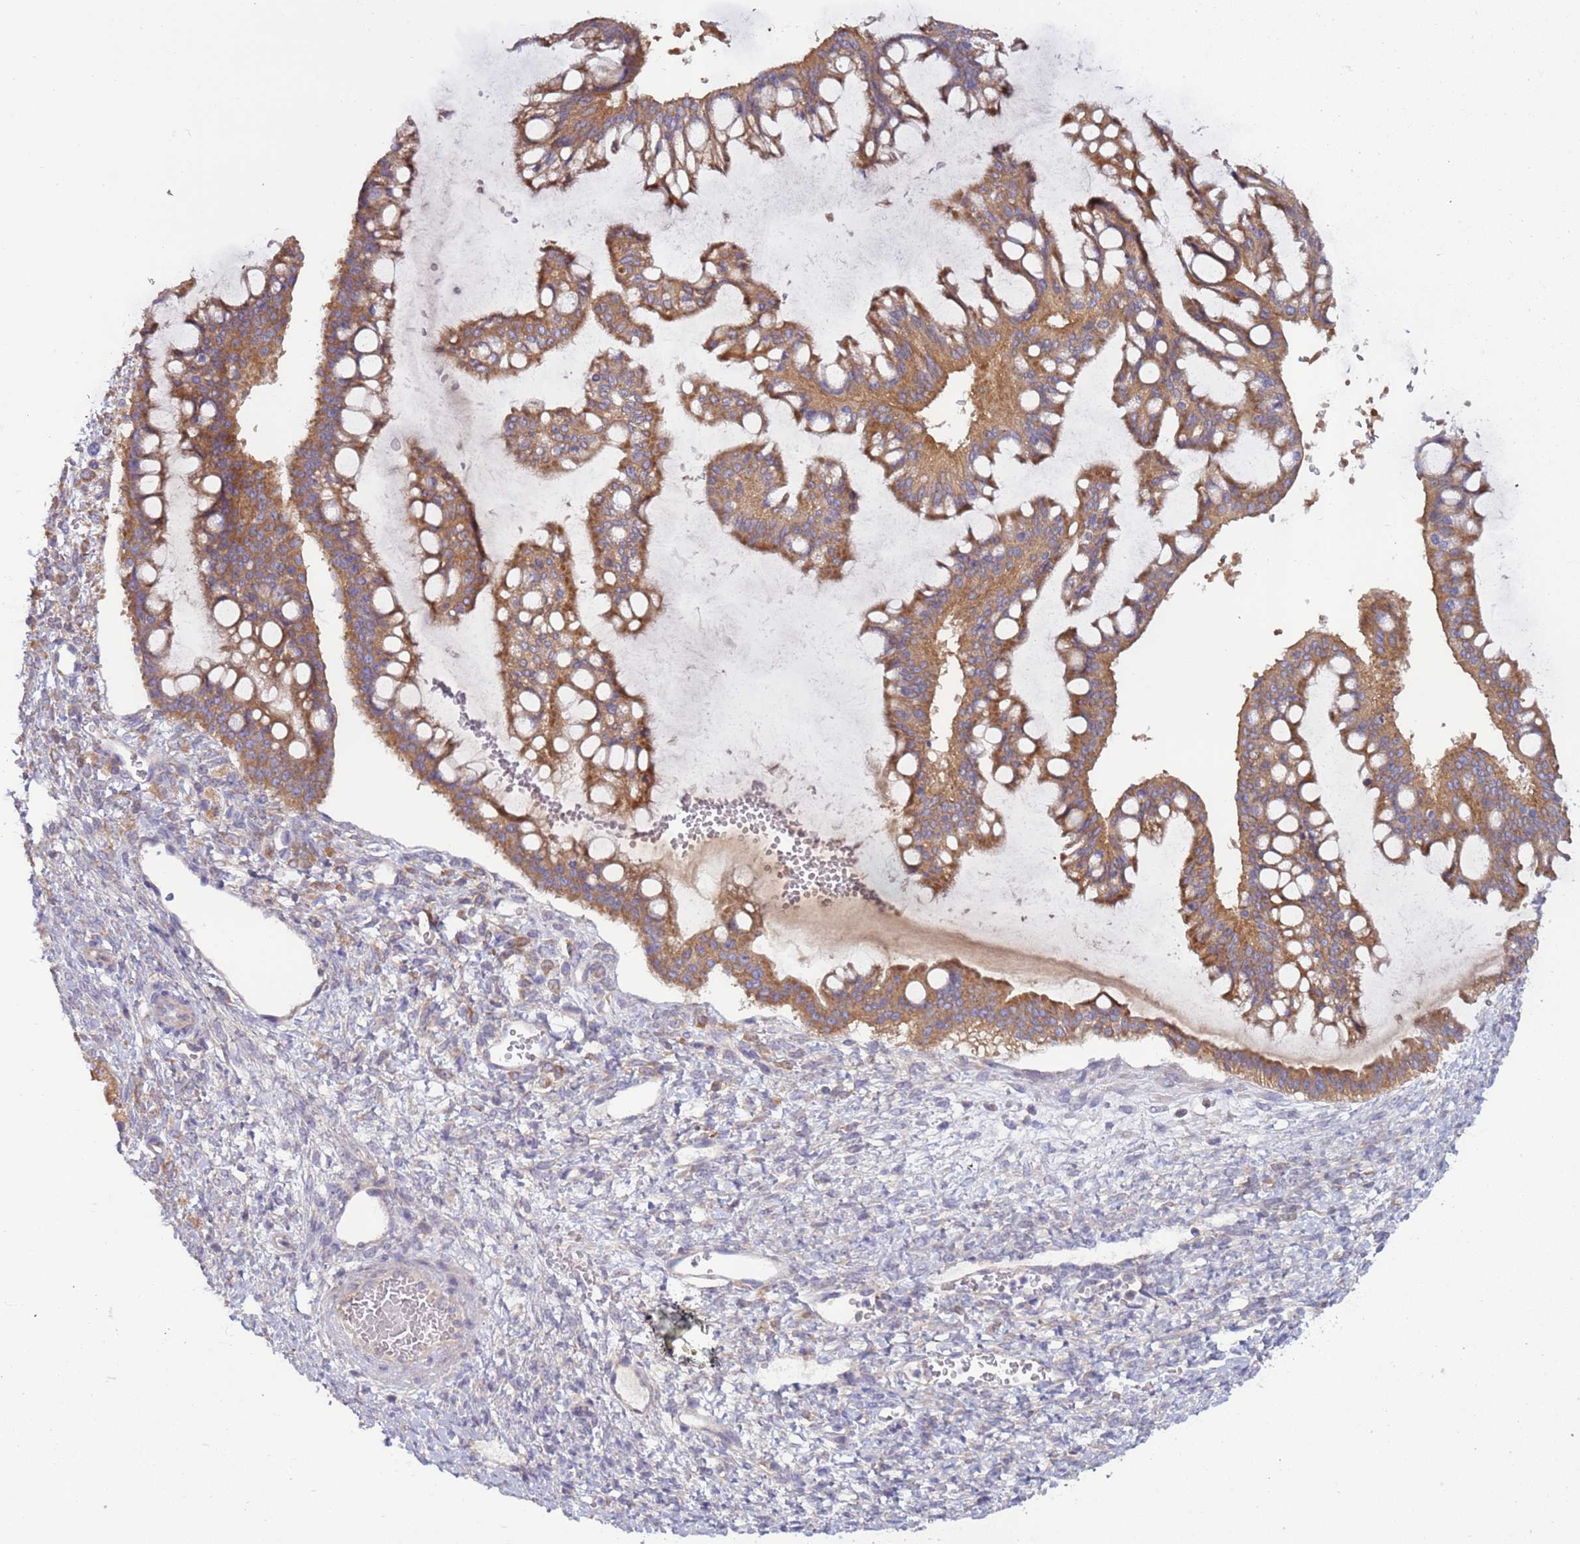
{"staining": {"intensity": "moderate", "quantity": ">75%", "location": "cytoplasmic/membranous"}, "tissue": "ovarian cancer", "cell_type": "Tumor cells", "image_type": "cancer", "snomed": [{"axis": "morphology", "description": "Cystadenocarcinoma, mucinous, NOS"}, {"axis": "topography", "description": "Ovary"}], "caption": "Immunohistochemical staining of human ovarian mucinous cystadenocarcinoma displays moderate cytoplasmic/membranous protein expression in approximately >75% of tumor cells.", "gene": "UQCRQ", "patient": {"sex": "female", "age": 73}}